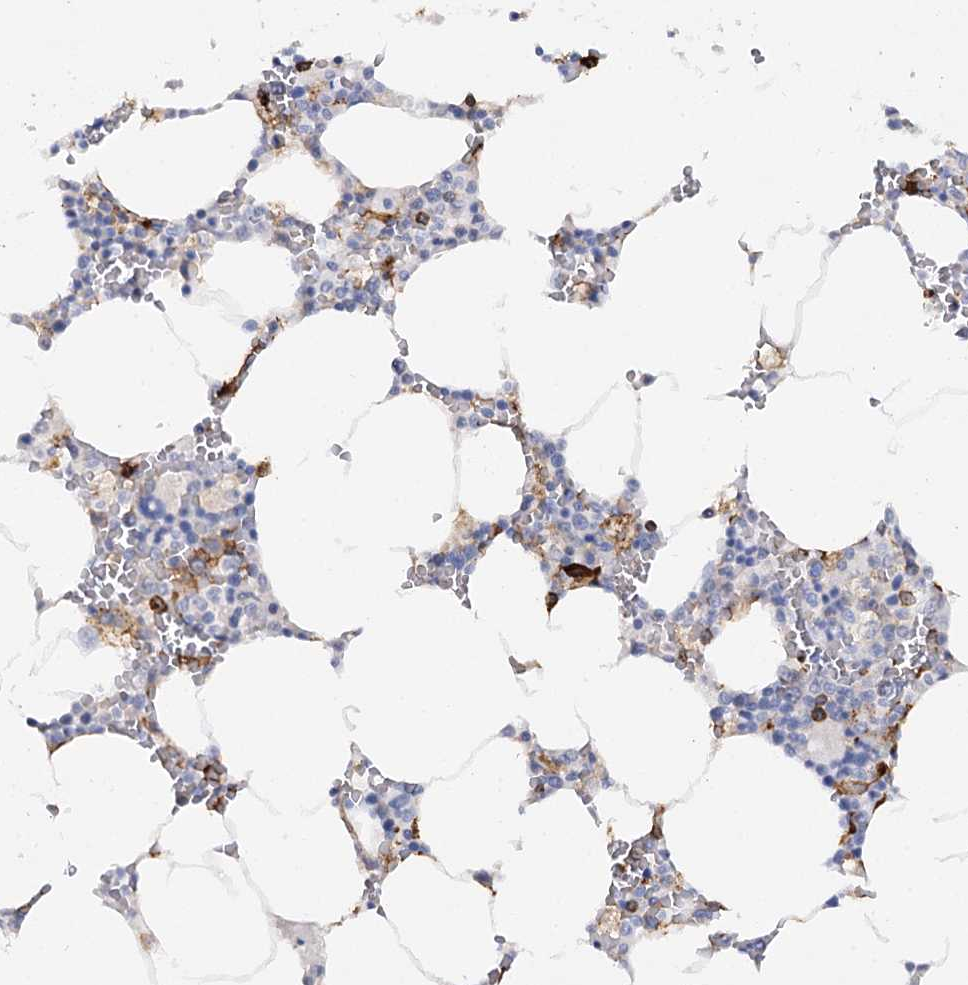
{"staining": {"intensity": "moderate", "quantity": "<25%", "location": "cytoplasmic/membranous"}, "tissue": "bone marrow", "cell_type": "Hematopoietic cells", "image_type": "normal", "snomed": [{"axis": "morphology", "description": "Normal tissue, NOS"}, {"axis": "topography", "description": "Bone marrow"}], "caption": "A low amount of moderate cytoplasmic/membranous expression is present in approximately <25% of hematopoietic cells in benign bone marrow. Using DAB (3,3'-diaminobenzidine) (brown) and hematoxylin (blue) stains, captured at high magnification using brightfield microscopy.", "gene": "PIWIL4", "patient": {"sex": "male", "age": 70}}